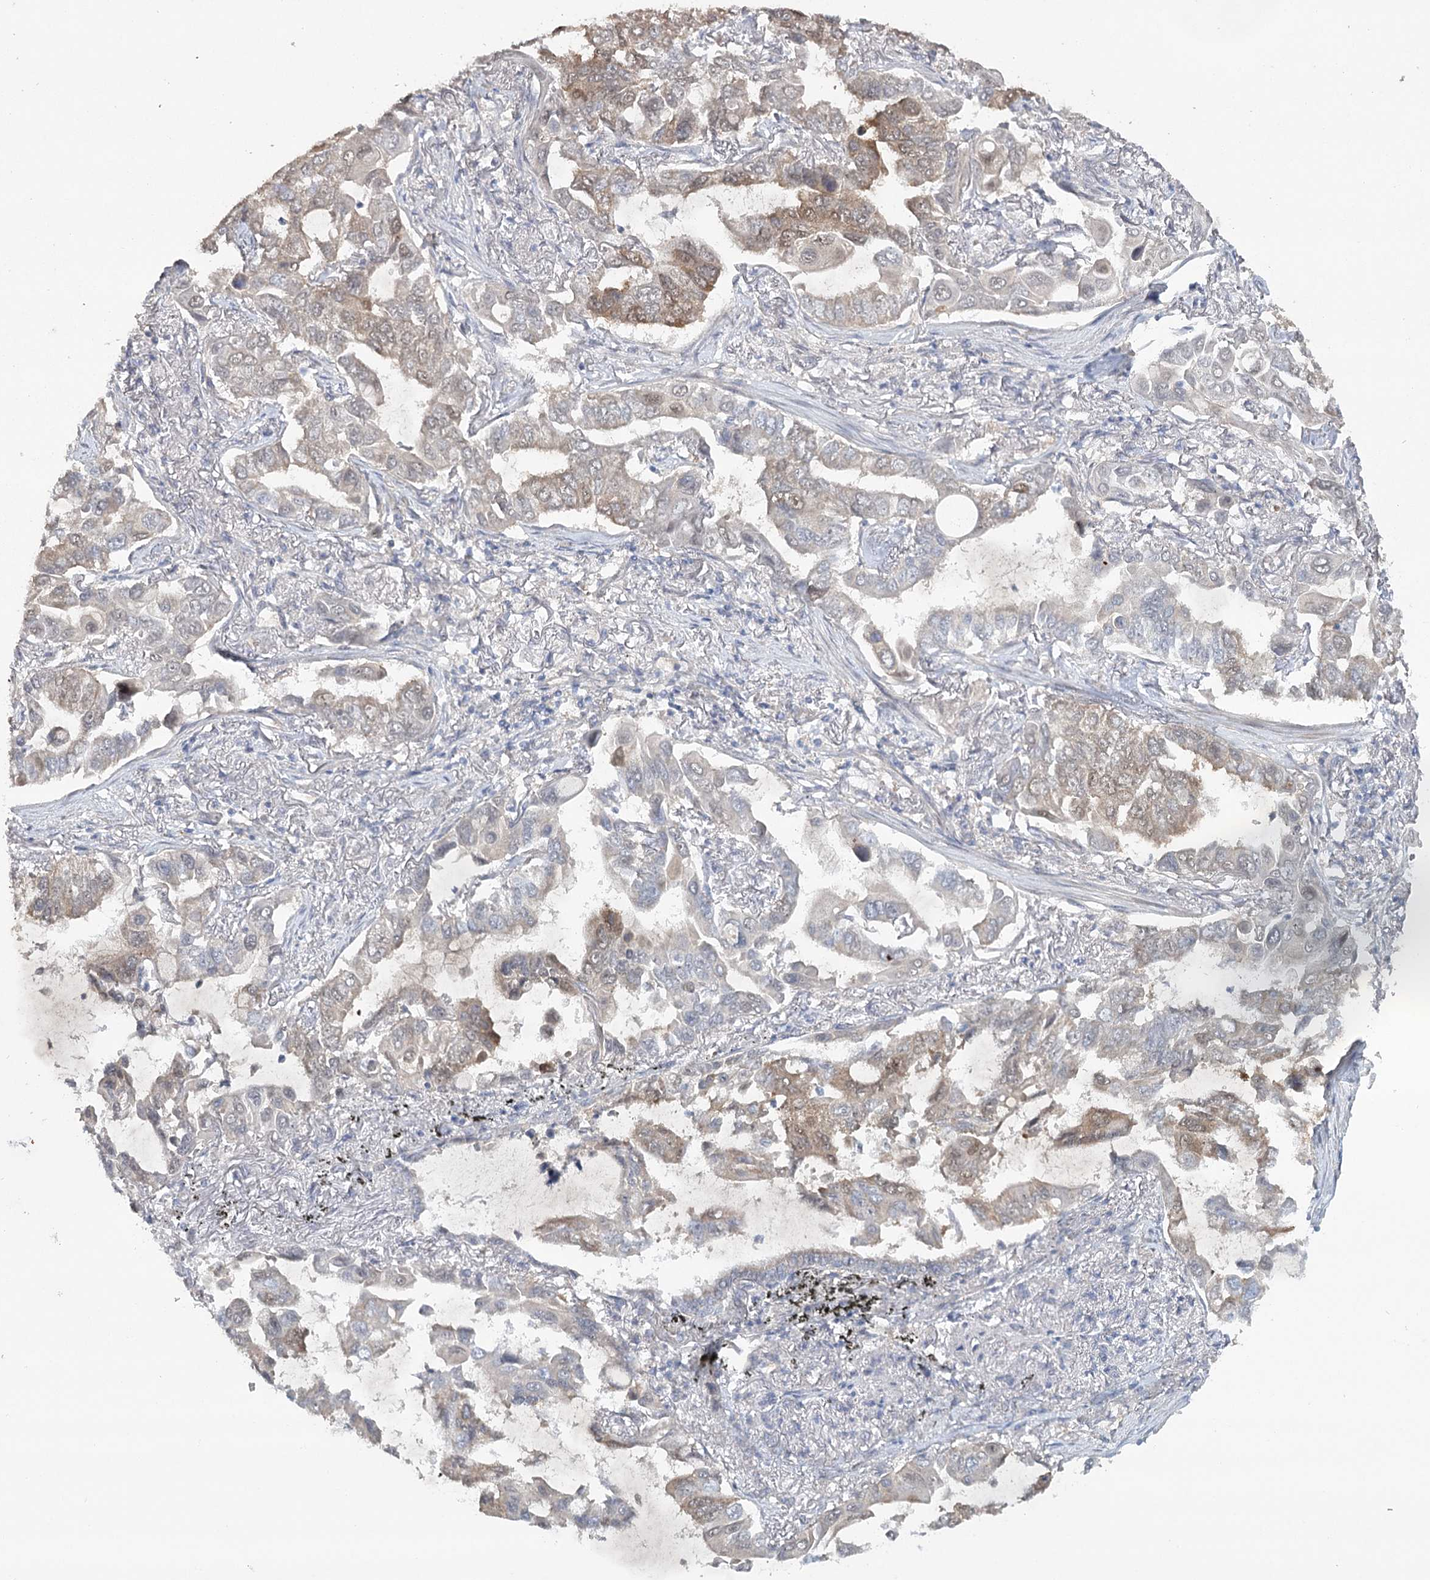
{"staining": {"intensity": "weak", "quantity": "<25%", "location": "cytoplasmic/membranous"}, "tissue": "lung cancer", "cell_type": "Tumor cells", "image_type": "cancer", "snomed": [{"axis": "morphology", "description": "Adenocarcinoma, NOS"}, {"axis": "topography", "description": "Lung"}], "caption": "Lung cancer stained for a protein using immunohistochemistry (IHC) shows no staining tumor cells.", "gene": "MAP3K13", "patient": {"sex": "male", "age": 64}}